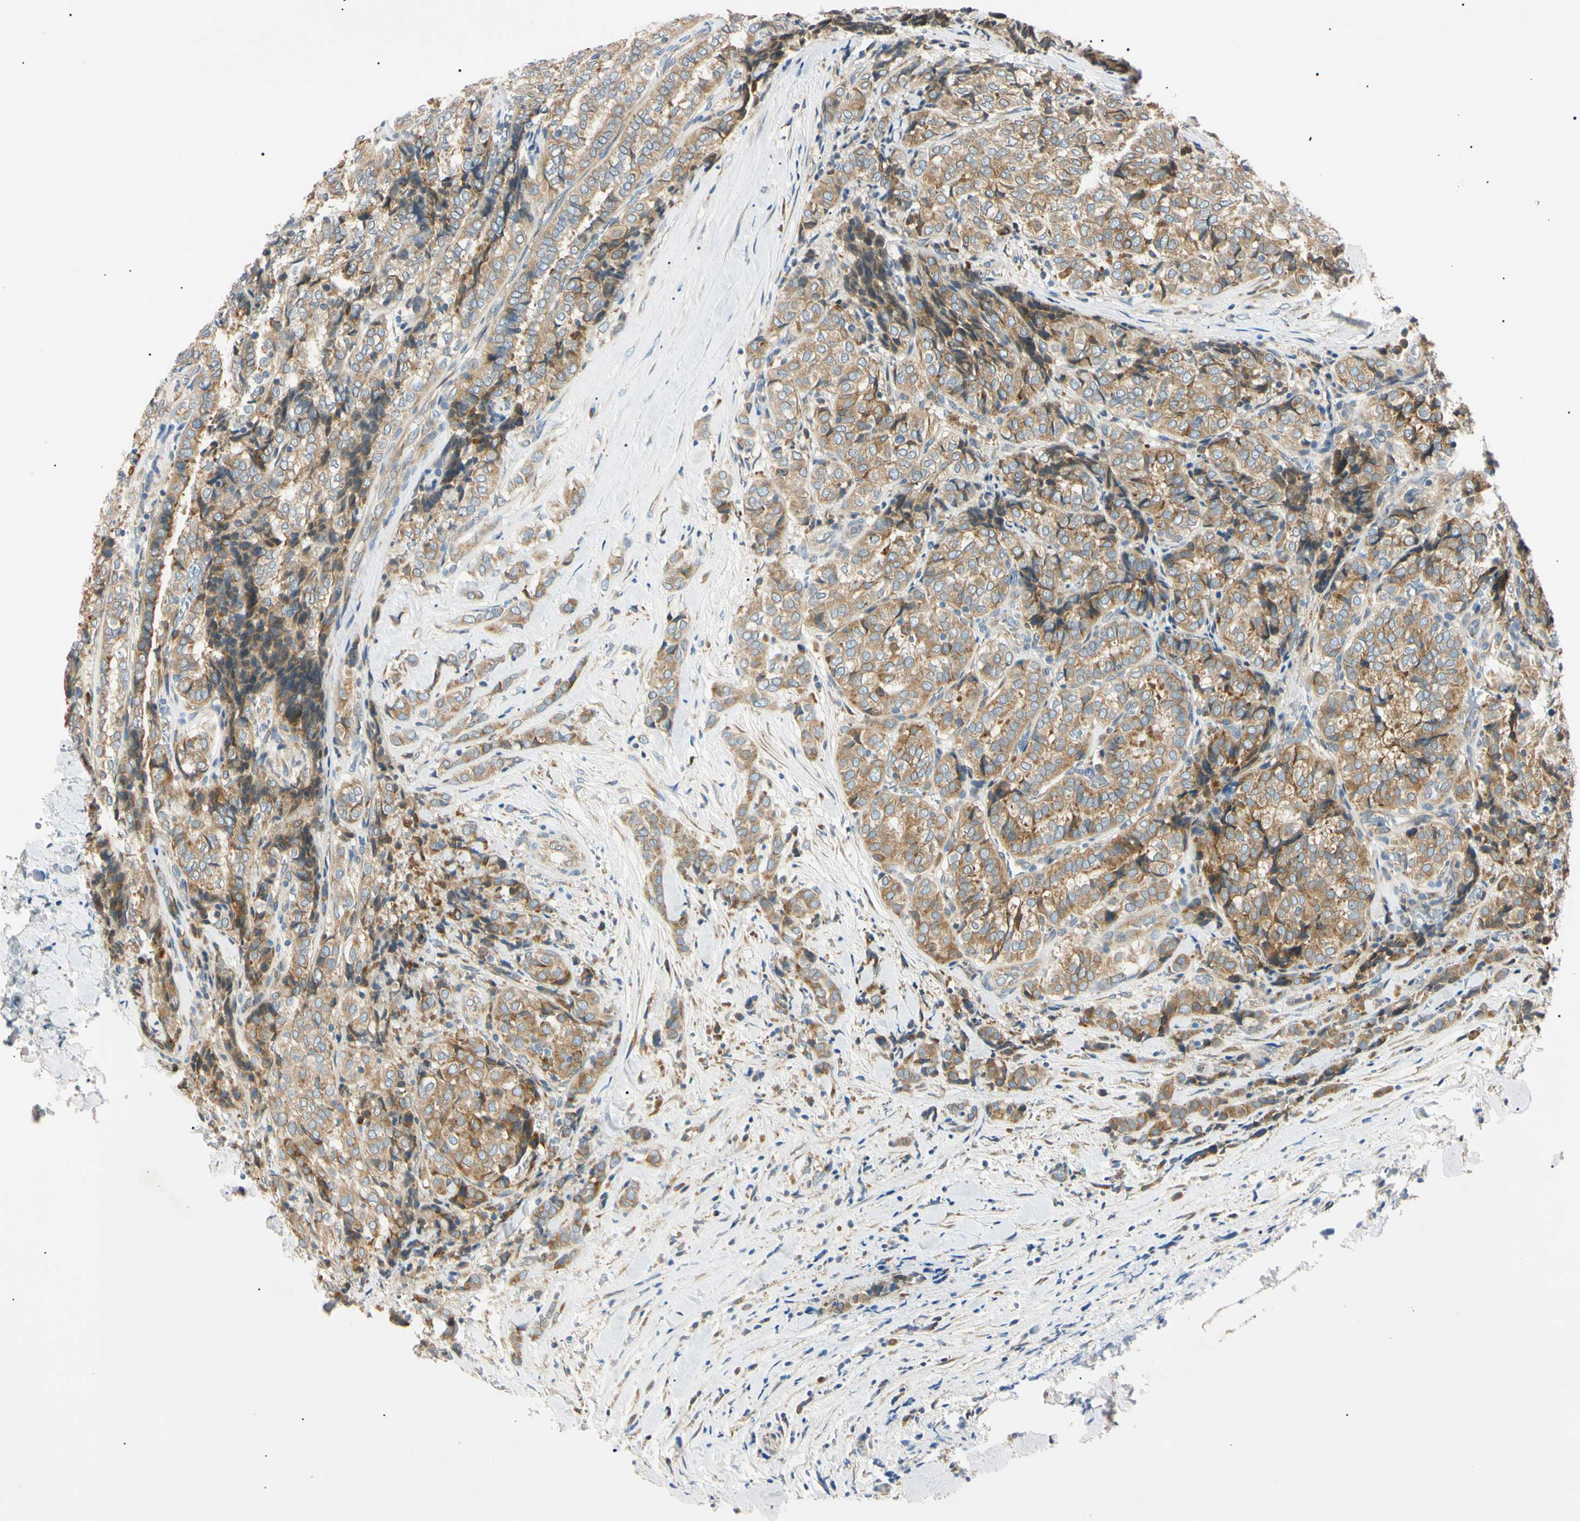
{"staining": {"intensity": "moderate", "quantity": ">75%", "location": "cytoplasmic/membranous"}, "tissue": "thyroid cancer", "cell_type": "Tumor cells", "image_type": "cancer", "snomed": [{"axis": "morphology", "description": "Normal tissue, NOS"}, {"axis": "morphology", "description": "Papillary adenocarcinoma, NOS"}, {"axis": "topography", "description": "Thyroid gland"}], "caption": "A high-resolution image shows immunohistochemistry staining of thyroid papillary adenocarcinoma, which exhibits moderate cytoplasmic/membranous expression in about >75% of tumor cells. The staining is performed using DAB brown chromogen to label protein expression. The nuclei are counter-stained blue using hematoxylin.", "gene": "DNAJB12", "patient": {"sex": "female", "age": 30}}